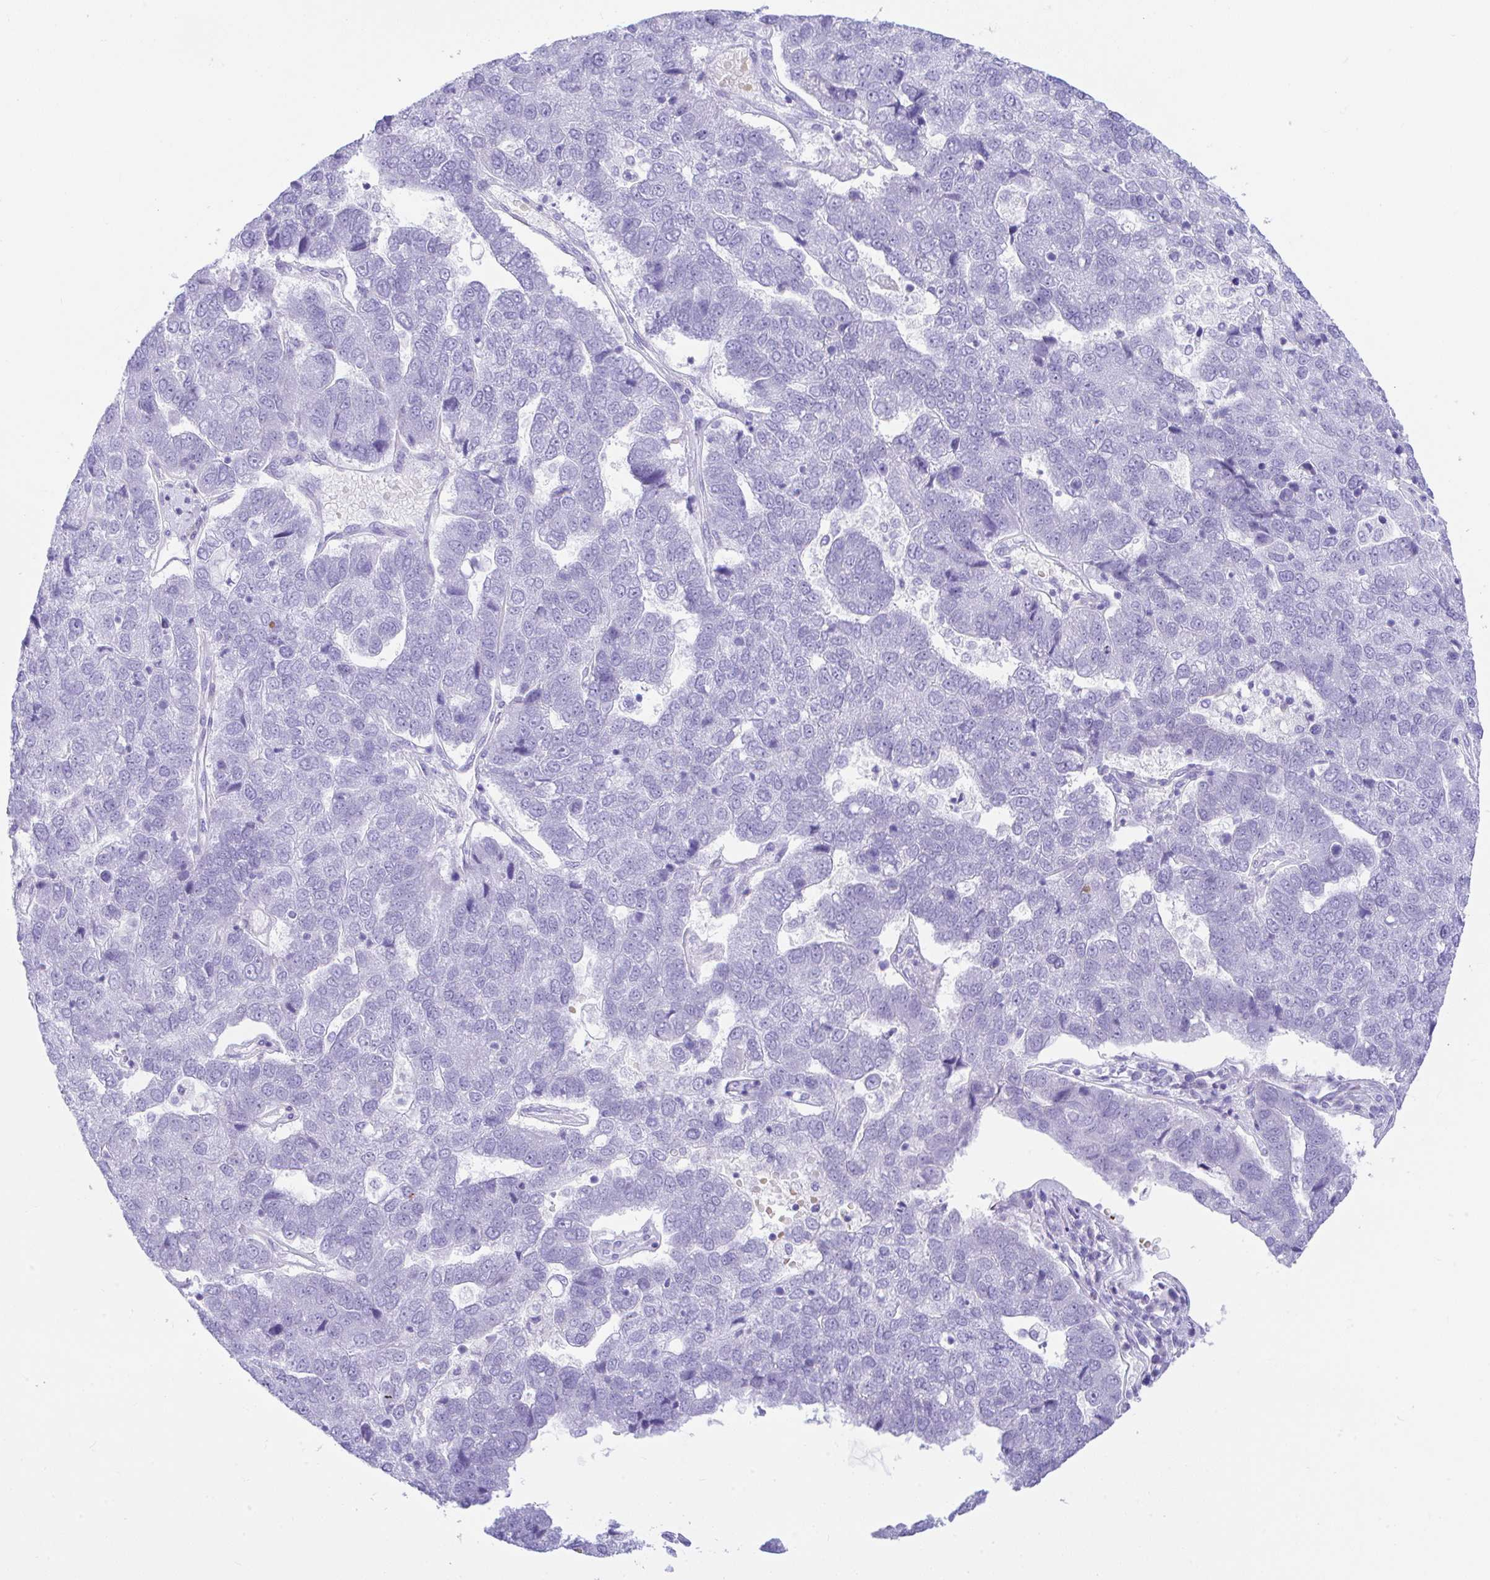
{"staining": {"intensity": "negative", "quantity": "none", "location": "none"}, "tissue": "pancreatic cancer", "cell_type": "Tumor cells", "image_type": "cancer", "snomed": [{"axis": "morphology", "description": "Adenocarcinoma, NOS"}, {"axis": "topography", "description": "Pancreas"}], "caption": "IHC photomicrograph of neoplastic tissue: human pancreatic cancer (adenocarcinoma) stained with DAB displays no significant protein staining in tumor cells.", "gene": "SEL1L2", "patient": {"sex": "female", "age": 61}}